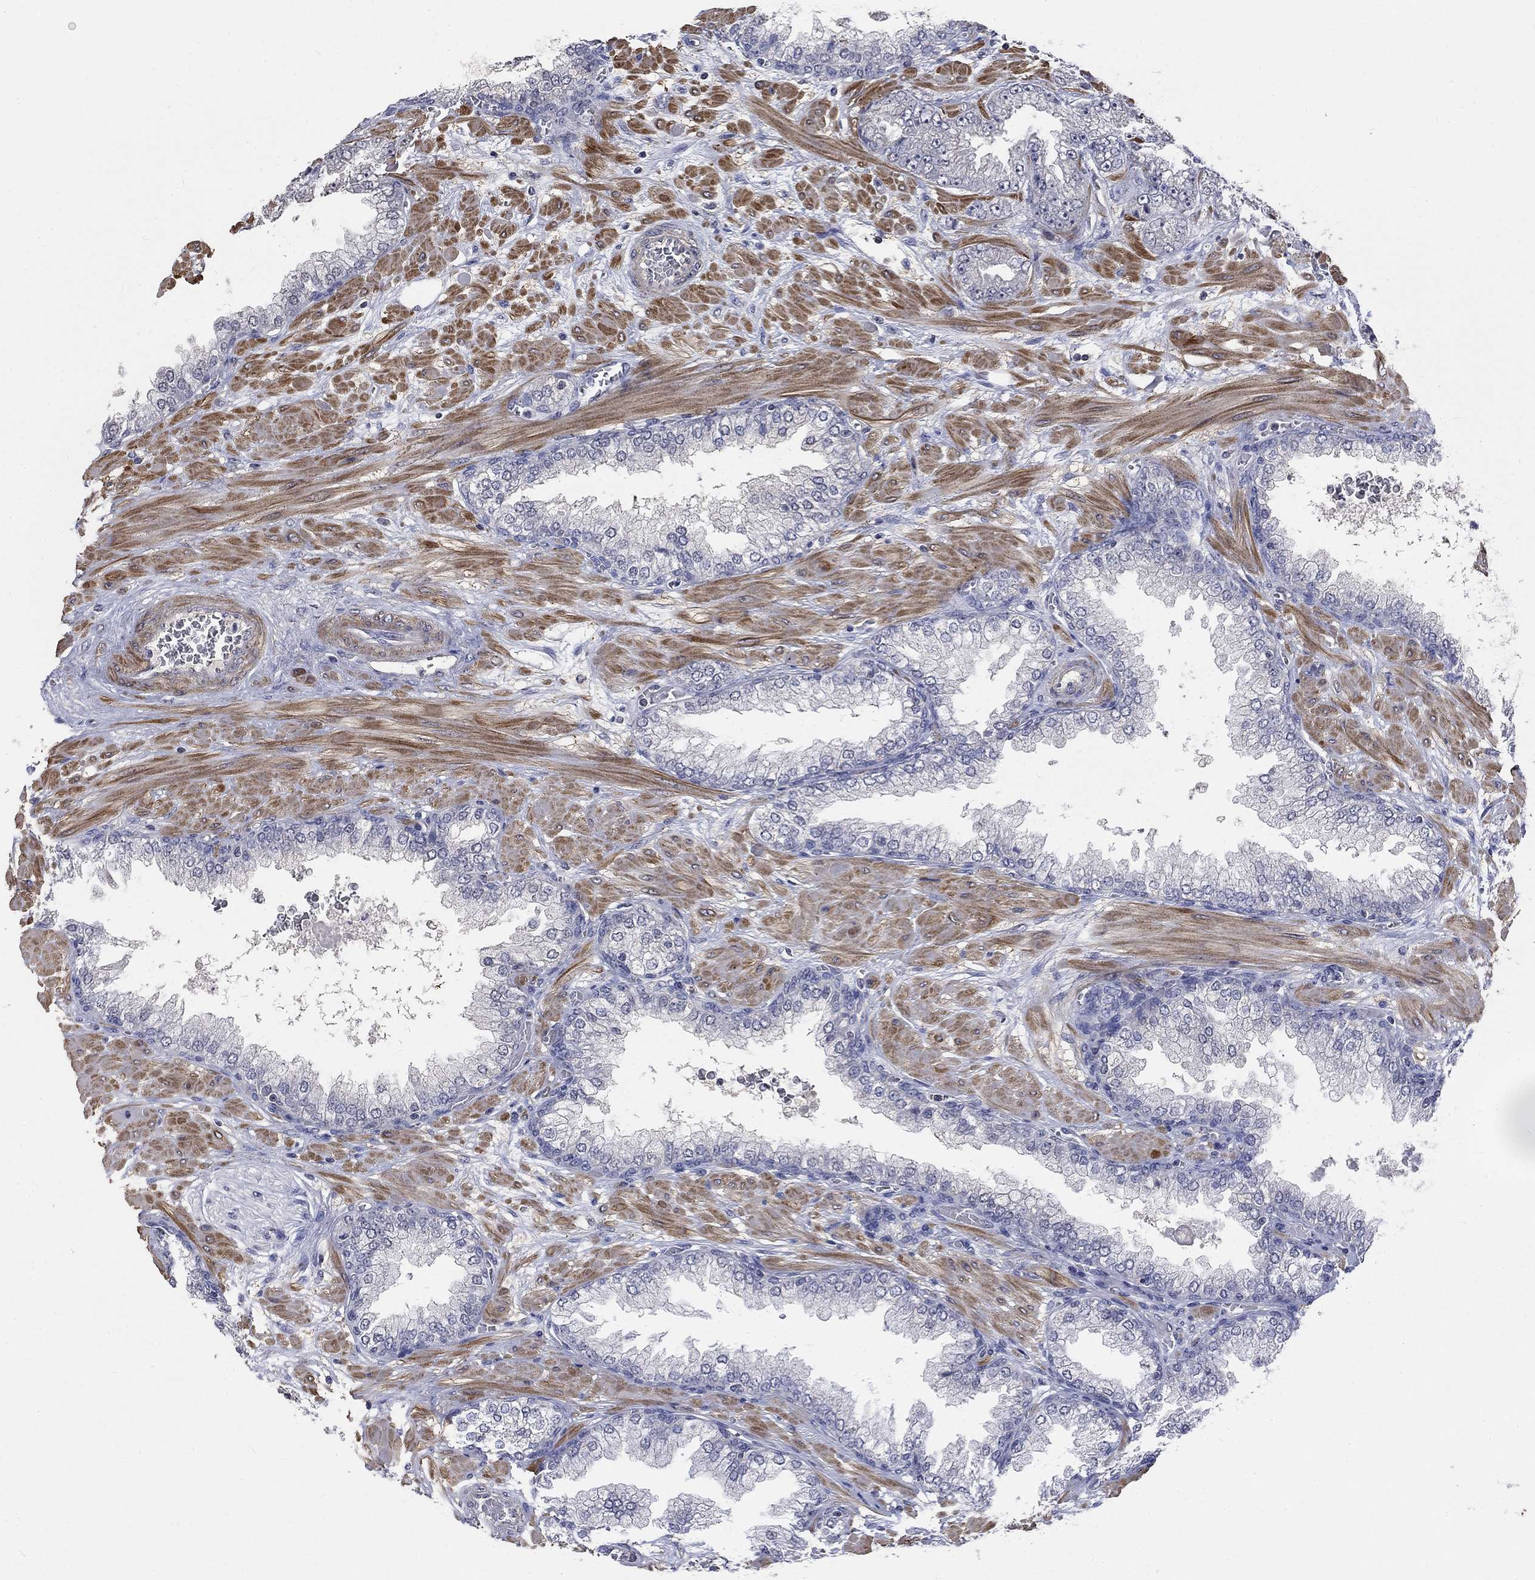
{"staining": {"intensity": "negative", "quantity": "none", "location": "none"}, "tissue": "prostate cancer", "cell_type": "Tumor cells", "image_type": "cancer", "snomed": [{"axis": "morphology", "description": "Adenocarcinoma, Low grade"}, {"axis": "topography", "description": "Prostate"}], "caption": "A high-resolution image shows immunohistochemistry (IHC) staining of prostate cancer (adenocarcinoma (low-grade)), which shows no significant expression in tumor cells.", "gene": "ZBTB18", "patient": {"sex": "male", "age": 57}}